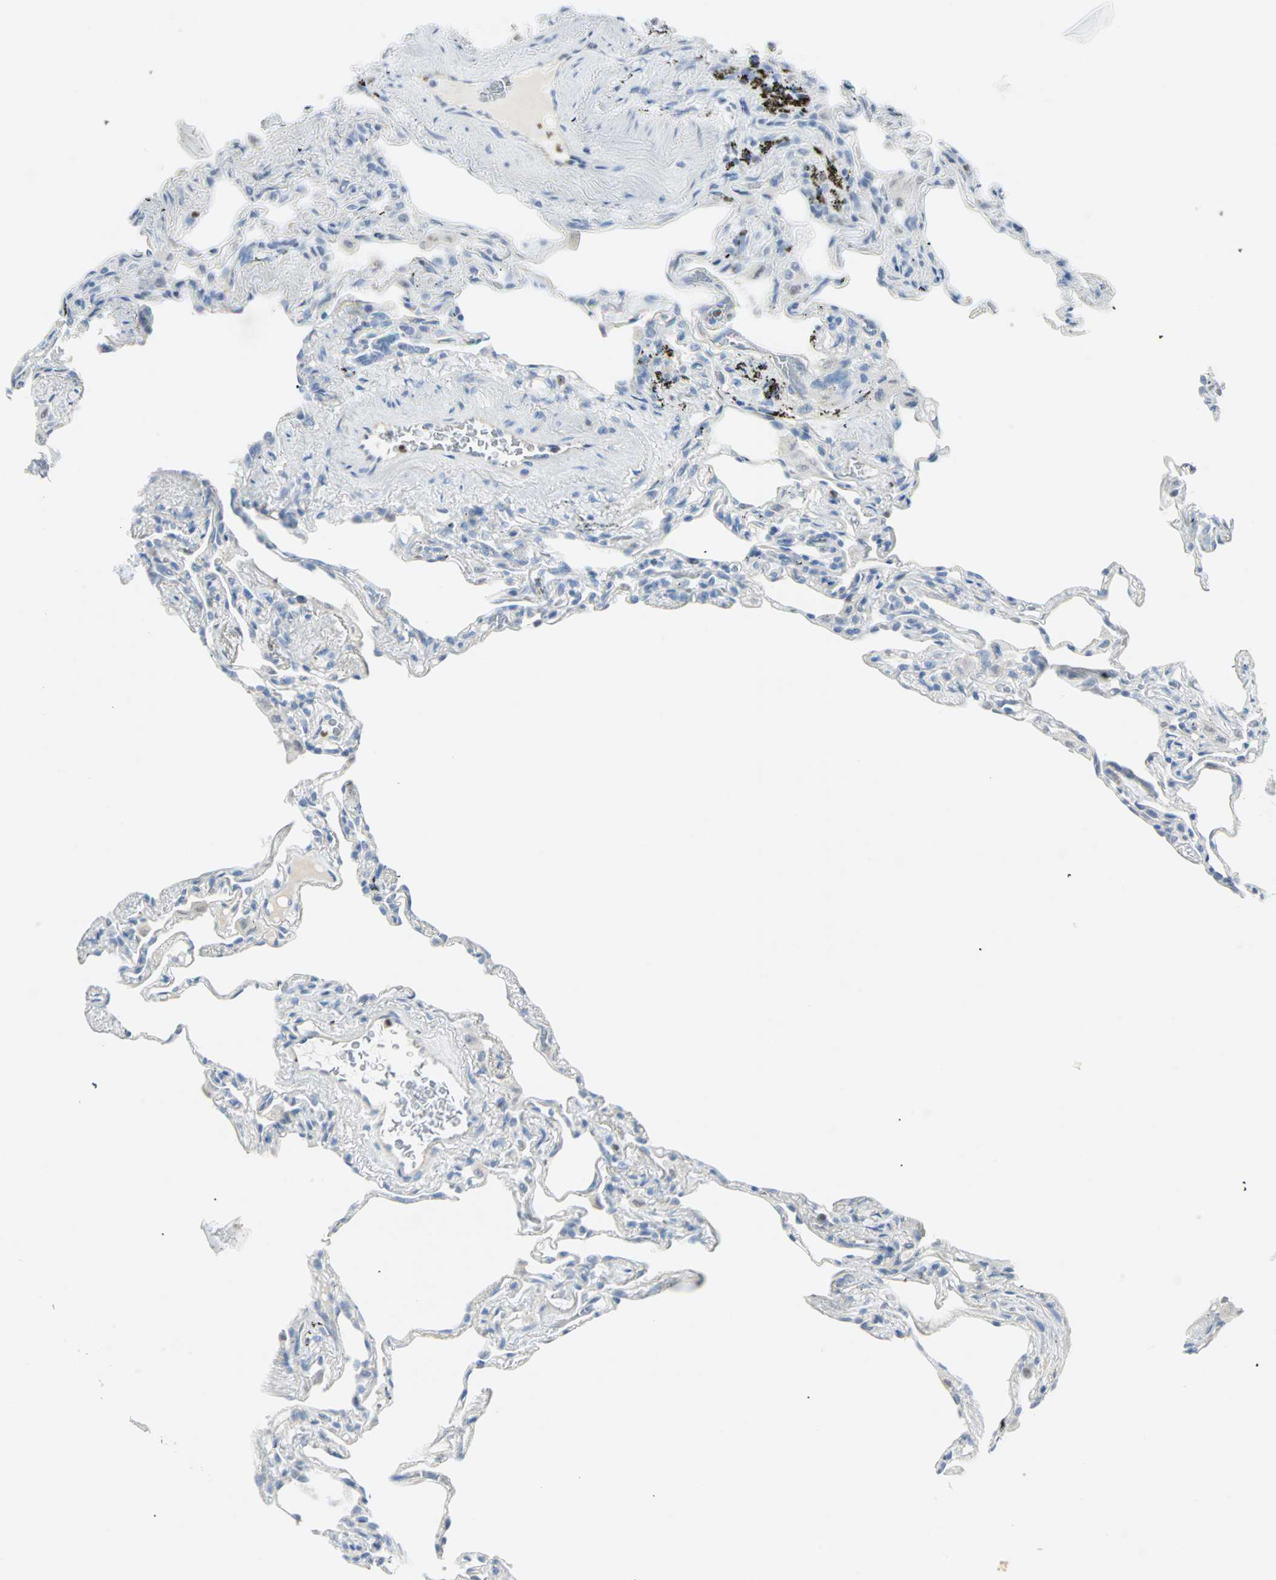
{"staining": {"intensity": "weak", "quantity": "<25%", "location": "cytoplasmic/membranous"}, "tissue": "lung", "cell_type": "Alveolar cells", "image_type": "normal", "snomed": [{"axis": "morphology", "description": "Normal tissue, NOS"}, {"axis": "morphology", "description": "Inflammation, NOS"}, {"axis": "topography", "description": "Lung"}], "caption": "High magnification brightfield microscopy of benign lung stained with DAB (brown) and counterstained with hematoxylin (blue): alveolar cells show no significant positivity. Nuclei are stained in blue.", "gene": "MLLT10", "patient": {"sex": "male", "age": 69}}